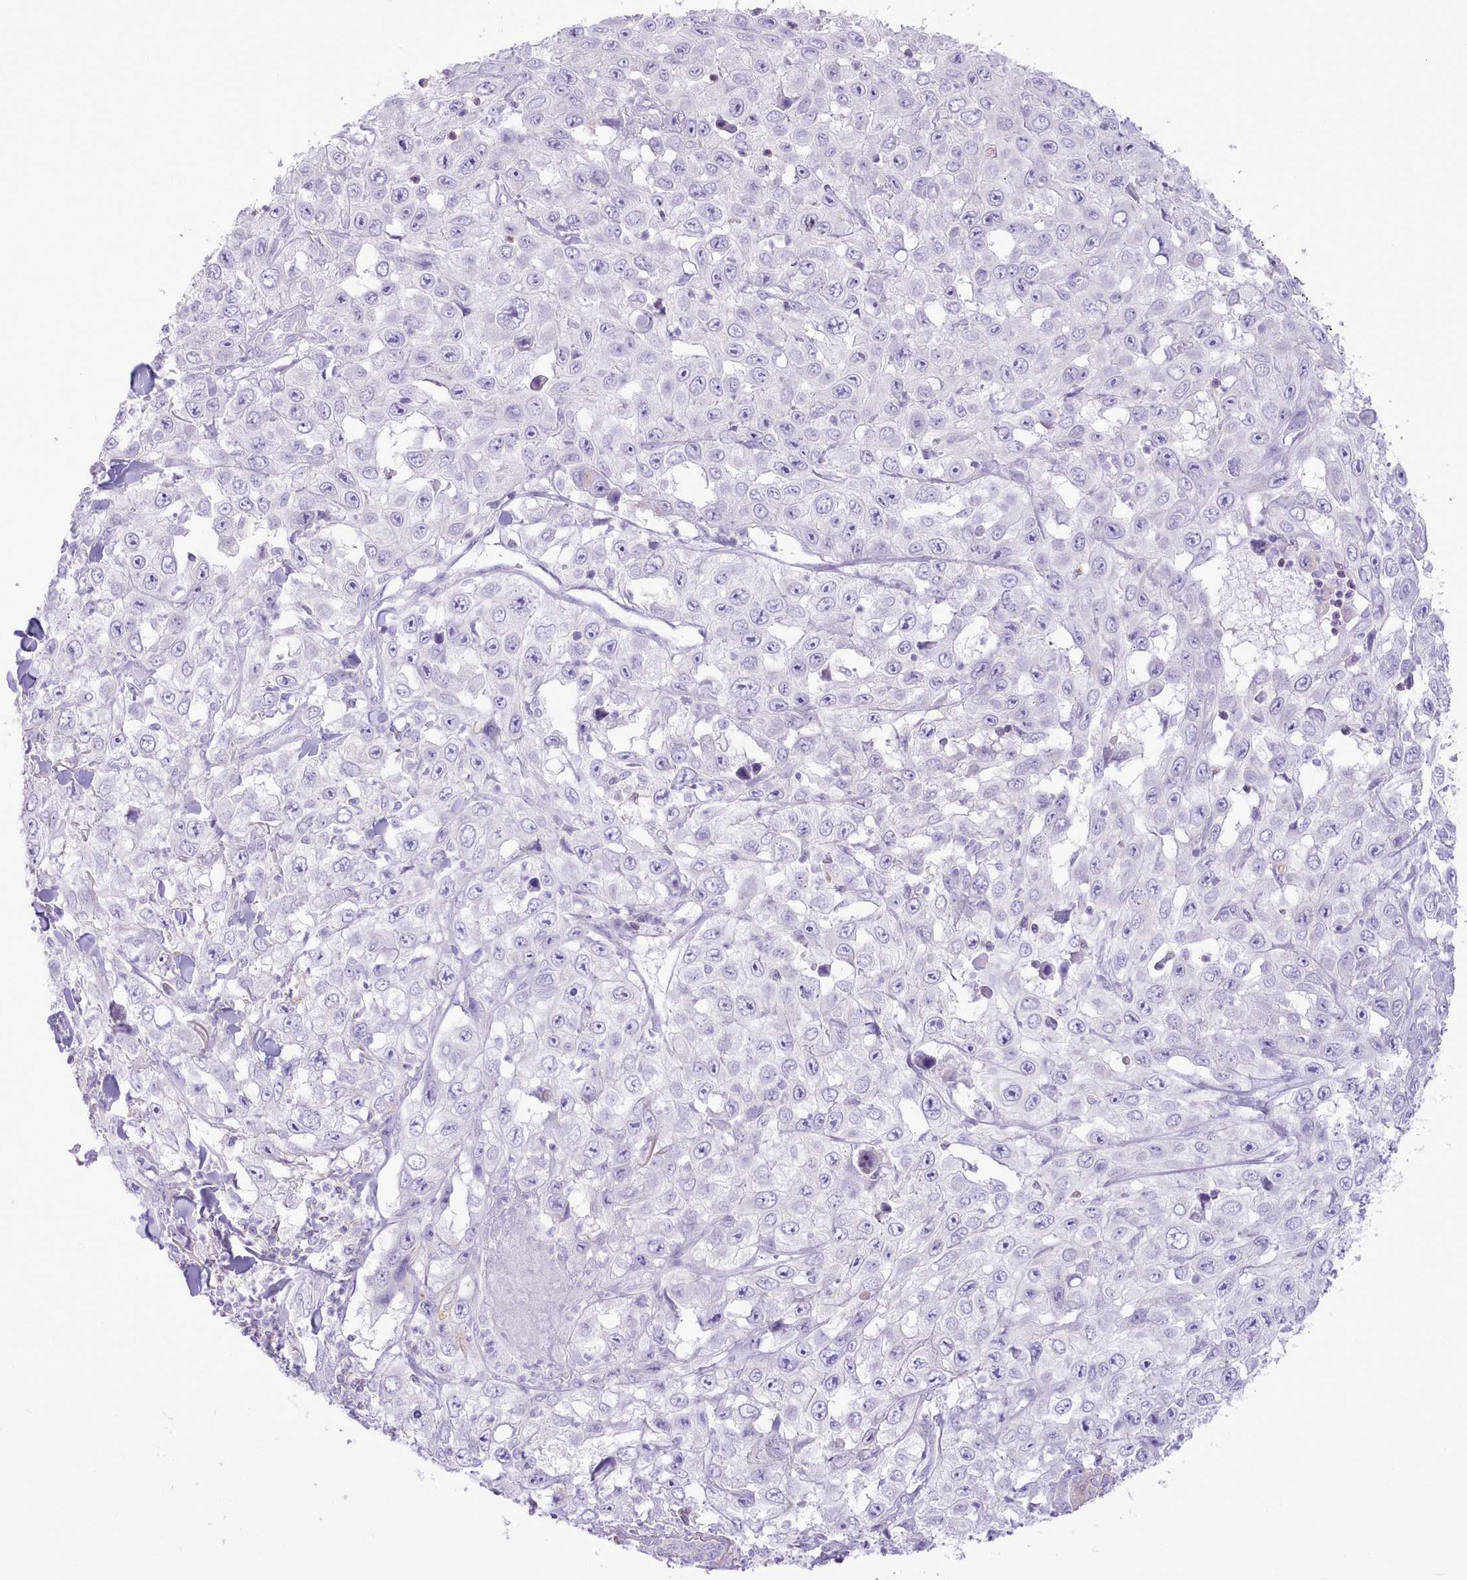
{"staining": {"intensity": "negative", "quantity": "none", "location": "none"}, "tissue": "skin cancer", "cell_type": "Tumor cells", "image_type": "cancer", "snomed": [{"axis": "morphology", "description": "Squamous cell carcinoma, NOS"}, {"axis": "topography", "description": "Skin"}], "caption": "Skin cancer (squamous cell carcinoma) stained for a protein using immunohistochemistry reveals no expression tumor cells.", "gene": "MDFI", "patient": {"sex": "male", "age": 82}}